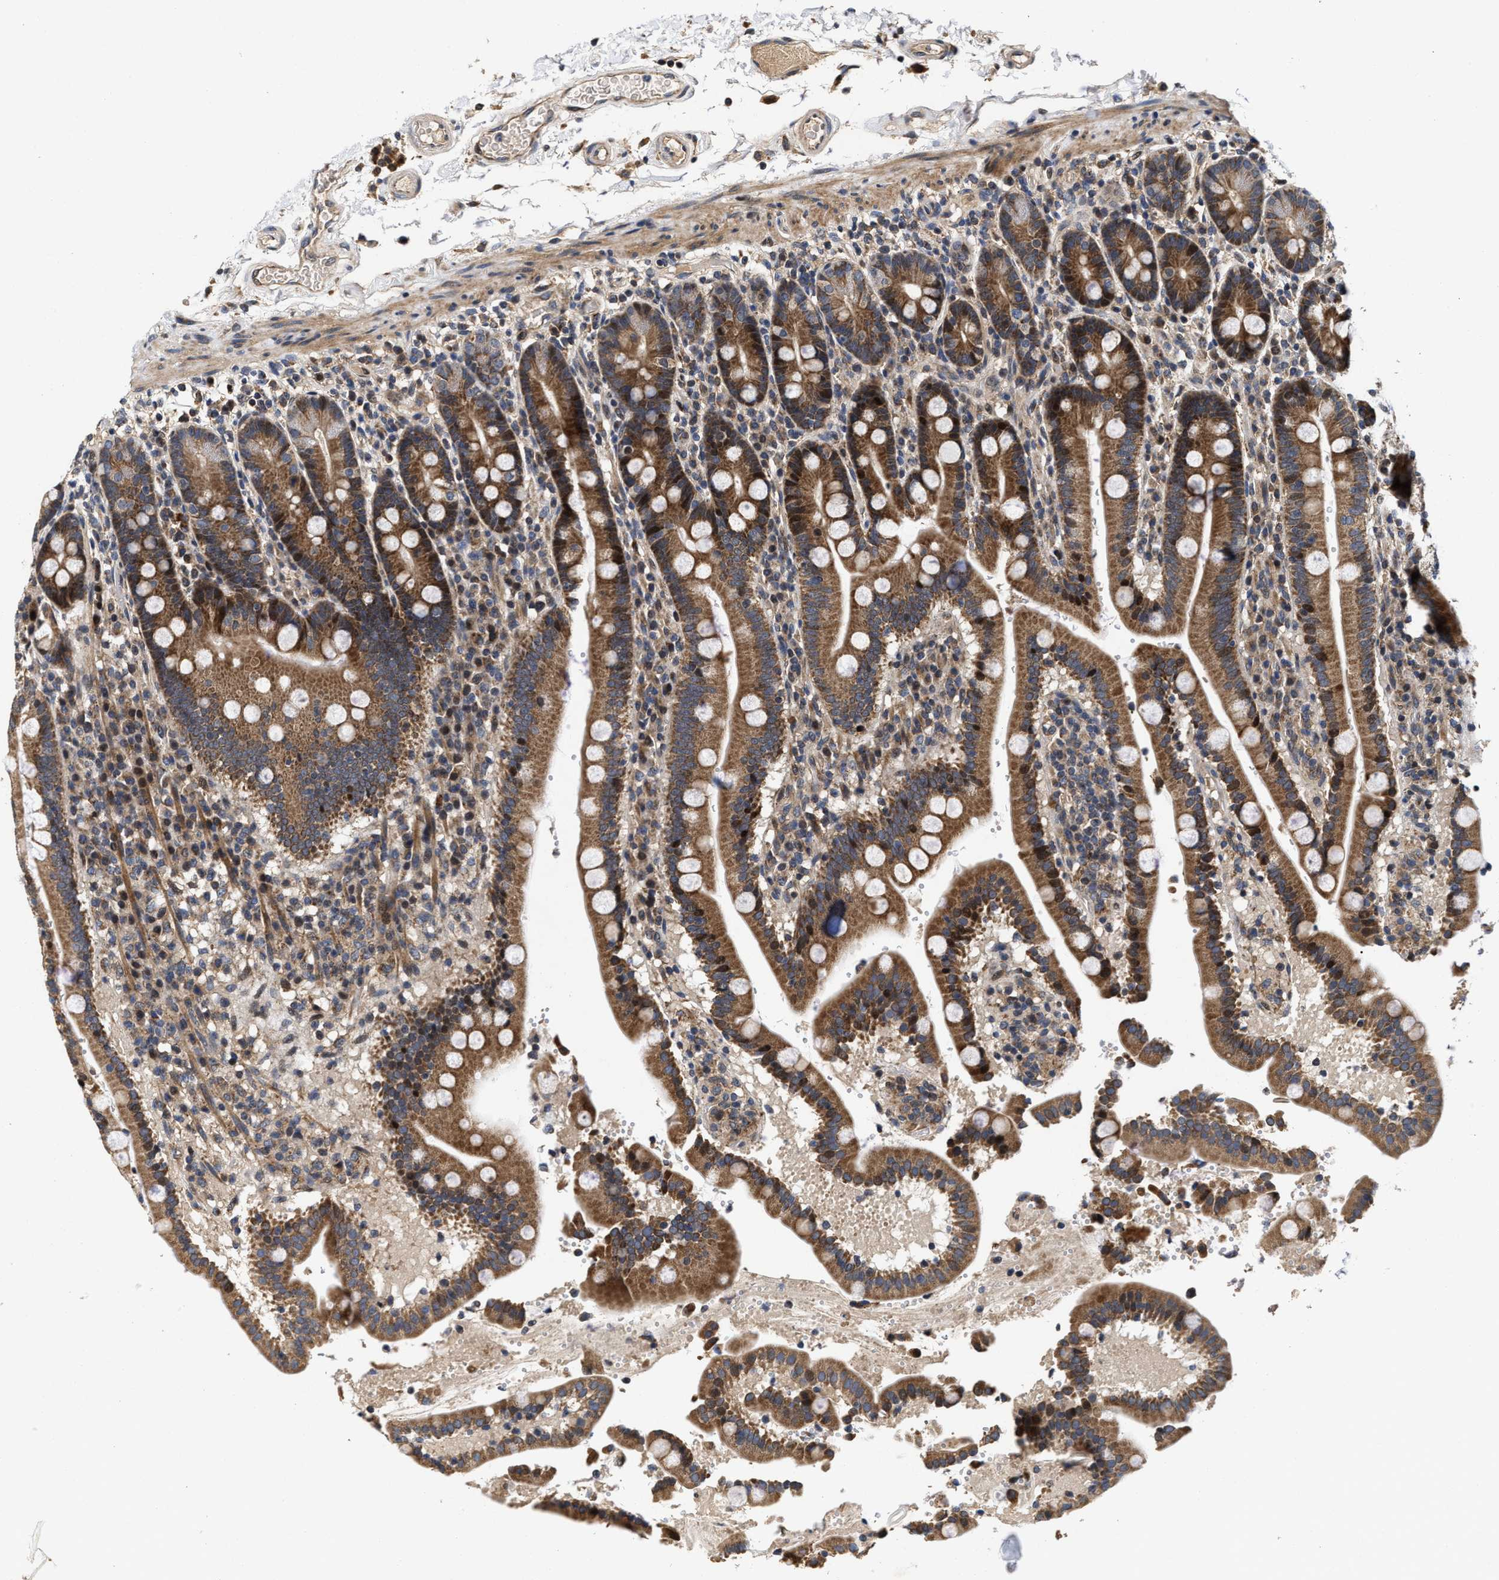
{"staining": {"intensity": "strong", "quantity": ">75%", "location": "cytoplasmic/membranous"}, "tissue": "duodenum", "cell_type": "Glandular cells", "image_type": "normal", "snomed": [{"axis": "morphology", "description": "Normal tissue, NOS"}, {"axis": "topography", "description": "Small intestine, NOS"}], "caption": "Immunohistochemical staining of unremarkable duodenum shows high levels of strong cytoplasmic/membranous expression in about >75% of glandular cells.", "gene": "SCYL2", "patient": {"sex": "female", "age": 71}}